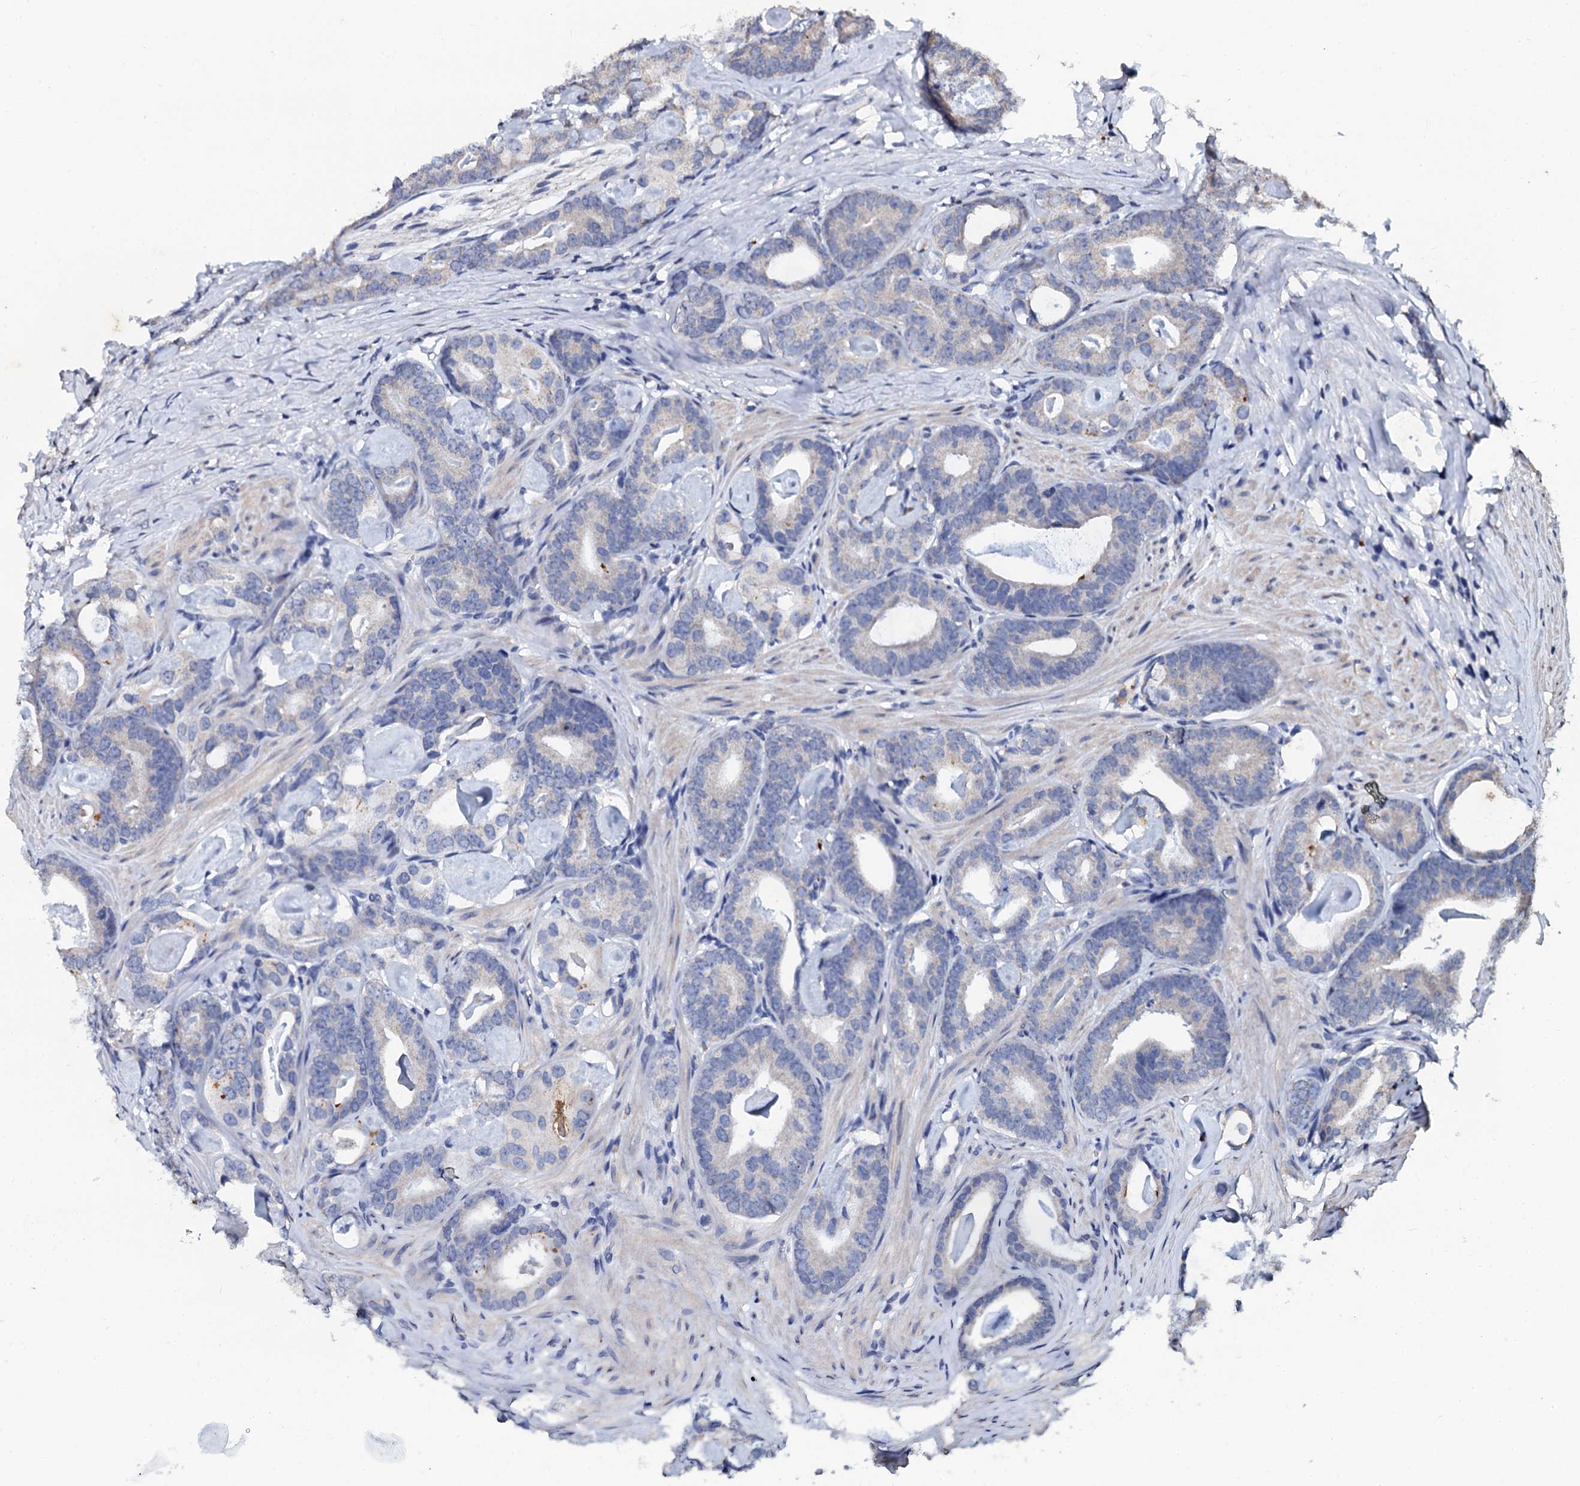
{"staining": {"intensity": "negative", "quantity": "none", "location": "none"}, "tissue": "prostate cancer", "cell_type": "Tumor cells", "image_type": "cancer", "snomed": [{"axis": "morphology", "description": "Adenocarcinoma, Low grade"}, {"axis": "topography", "description": "Prostate"}], "caption": "Prostate low-grade adenocarcinoma was stained to show a protein in brown. There is no significant staining in tumor cells. (Immunohistochemistry (ihc), brightfield microscopy, high magnification).", "gene": "SLC37A4", "patient": {"sex": "male", "age": 63}}